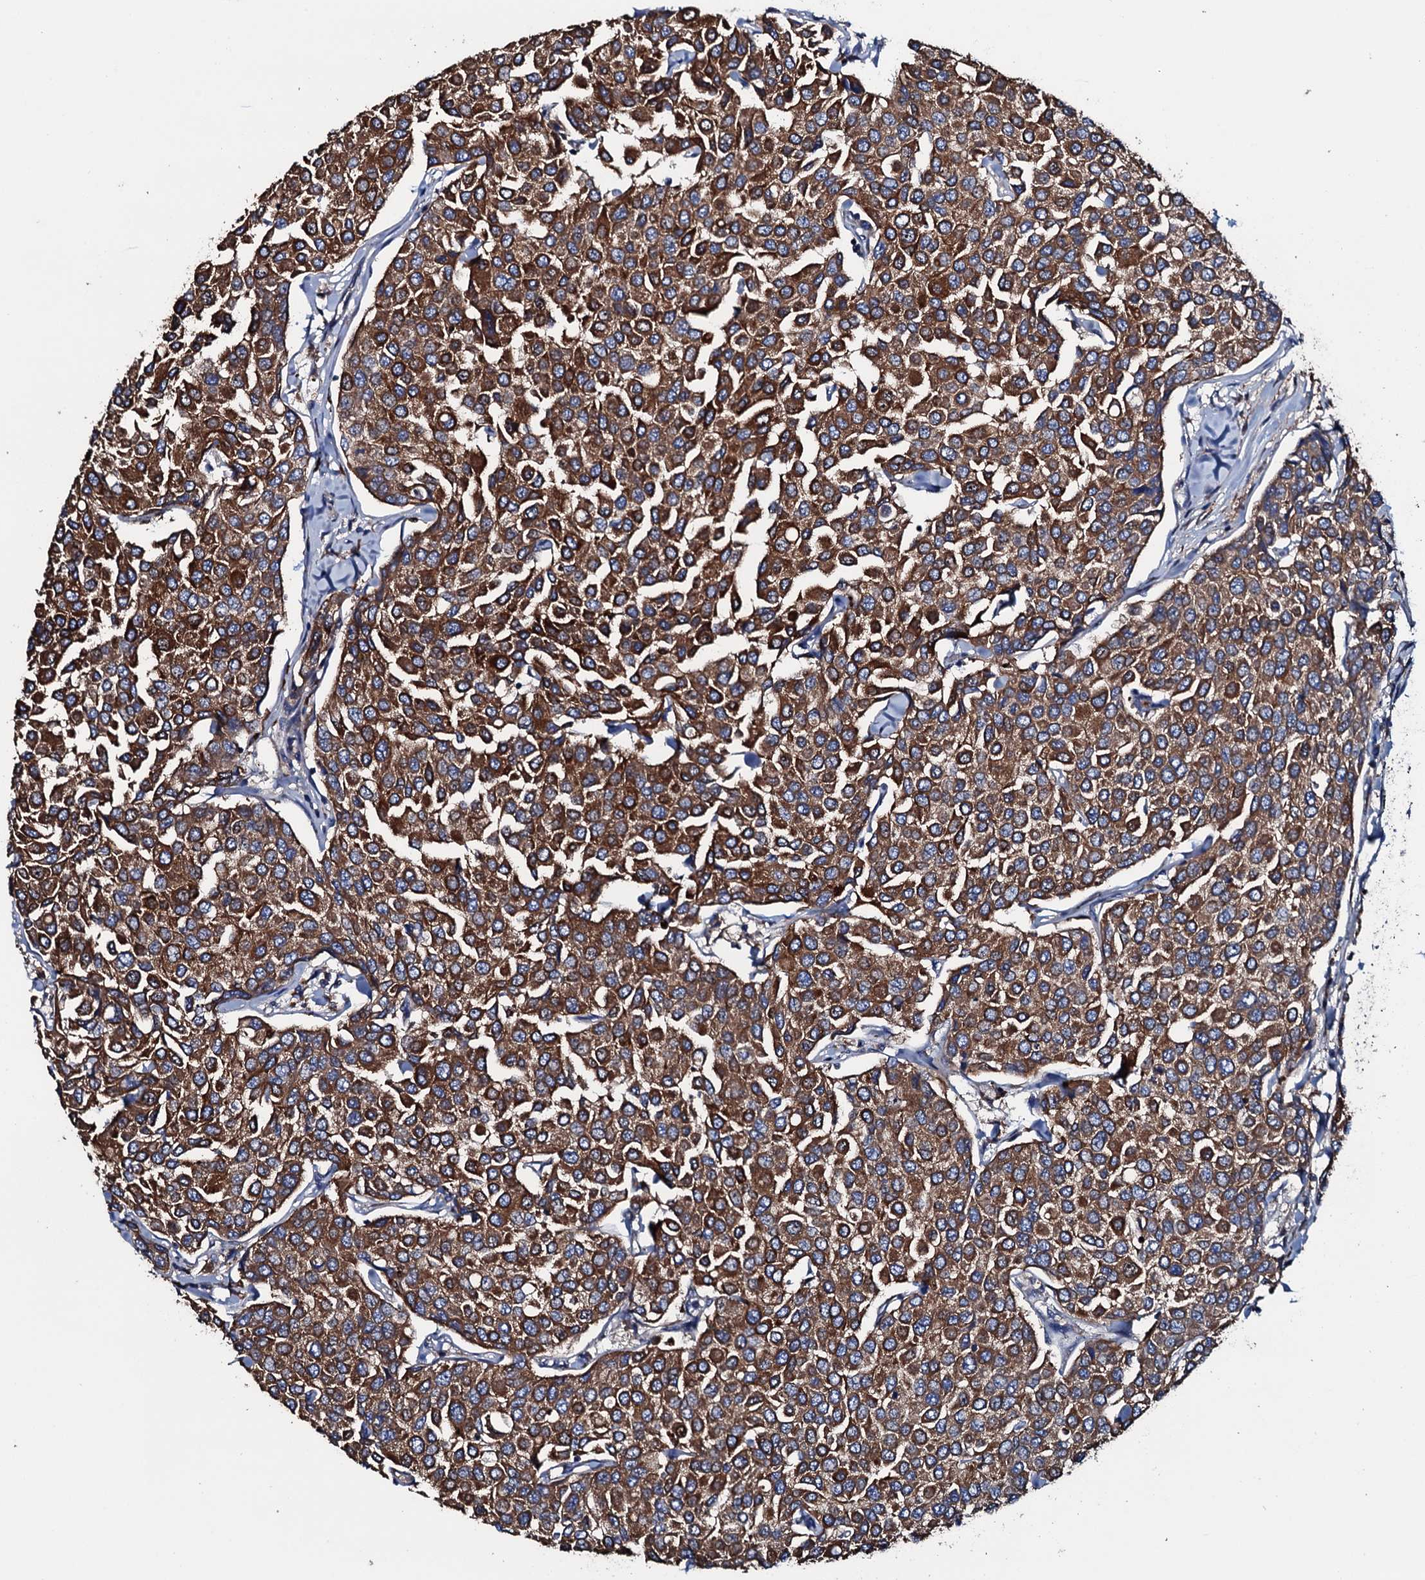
{"staining": {"intensity": "strong", "quantity": ">75%", "location": "cytoplasmic/membranous"}, "tissue": "breast cancer", "cell_type": "Tumor cells", "image_type": "cancer", "snomed": [{"axis": "morphology", "description": "Duct carcinoma"}, {"axis": "topography", "description": "Breast"}], "caption": "Protein expression analysis of human breast cancer reveals strong cytoplasmic/membranous expression in approximately >75% of tumor cells.", "gene": "NEK1", "patient": {"sex": "female", "age": 55}}